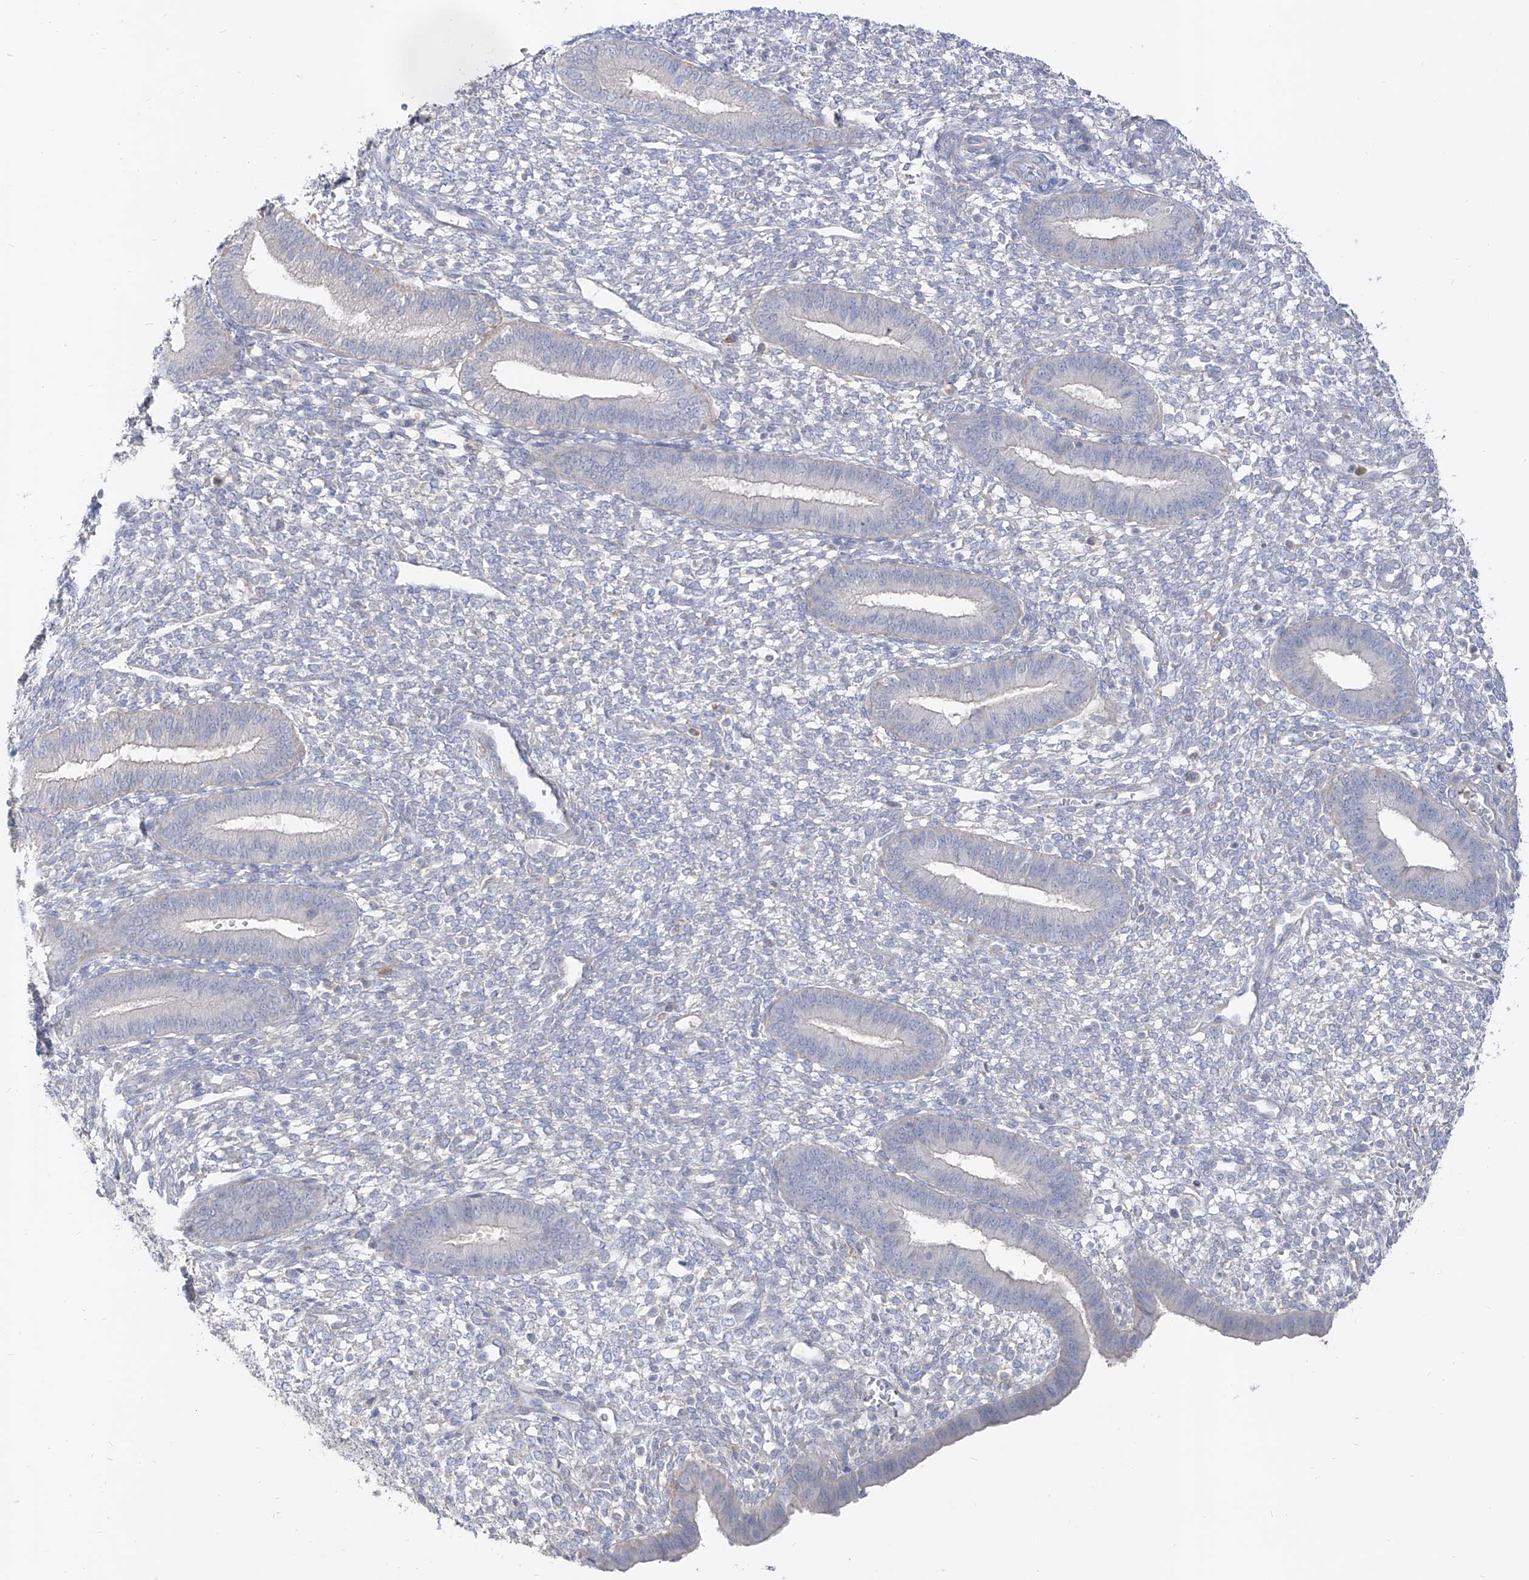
{"staining": {"intensity": "negative", "quantity": "none", "location": "none"}, "tissue": "endometrium", "cell_type": "Cells in endometrial stroma", "image_type": "normal", "snomed": [{"axis": "morphology", "description": "Normal tissue, NOS"}, {"axis": "topography", "description": "Endometrium"}], "caption": "Immunohistochemical staining of unremarkable endometrium displays no significant positivity in cells in endometrial stroma.", "gene": "RBFOX3", "patient": {"sex": "female", "age": 46}}